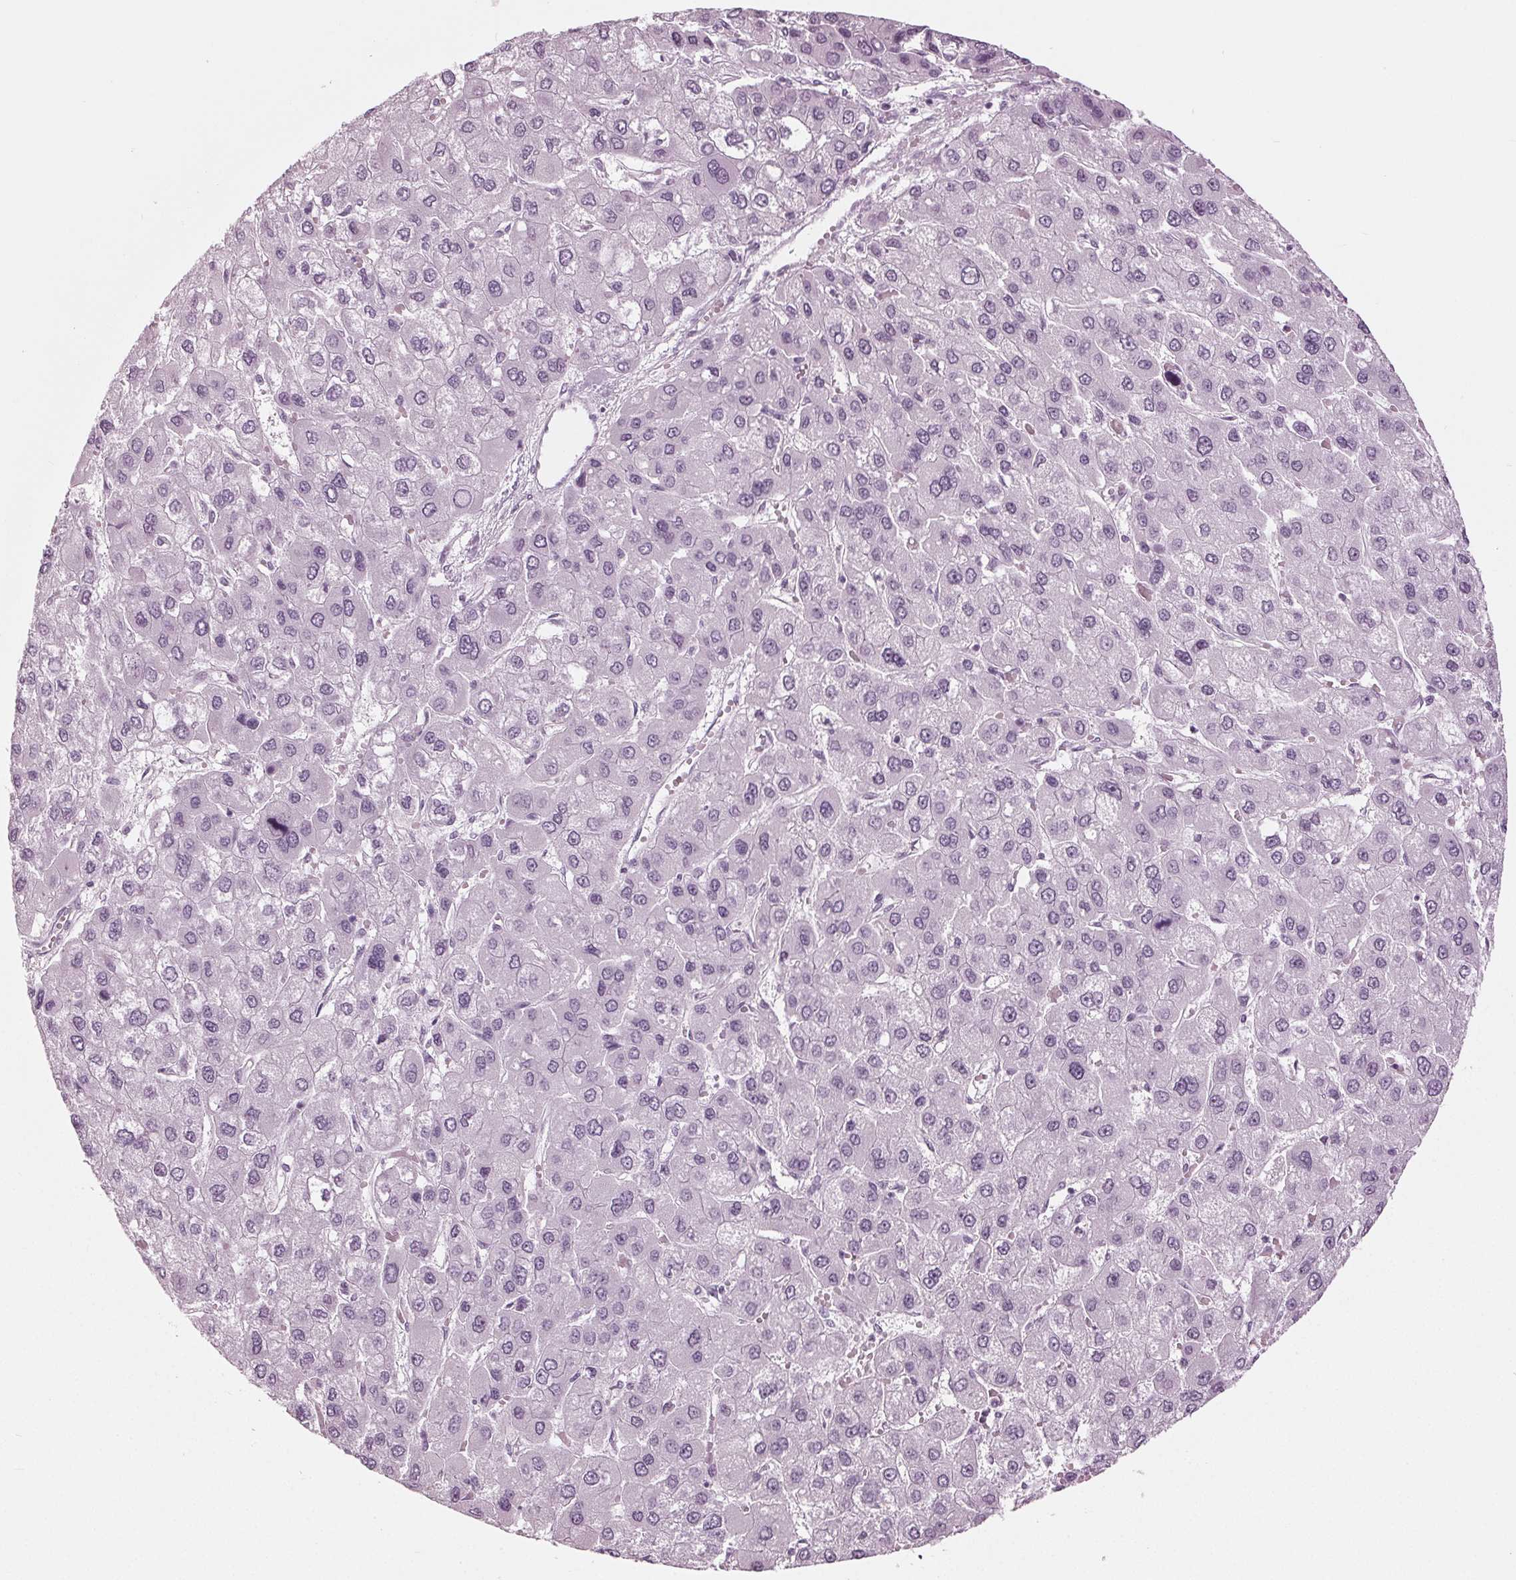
{"staining": {"intensity": "negative", "quantity": "none", "location": "none"}, "tissue": "liver cancer", "cell_type": "Tumor cells", "image_type": "cancer", "snomed": [{"axis": "morphology", "description": "Carcinoma, Hepatocellular, NOS"}, {"axis": "topography", "description": "Liver"}], "caption": "Immunohistochemical staining of human hepatocellular carcinoma (liver) shows no significant staining in tumor cells. (Stains: DAB (3,3'-diaminobenzidine) immunohistochemistry with hematoxylin counter stain, Microscopy: brightfield microscopy at high magnification).", "gene": "KRT28", "patient": {"sex": "female", "age": 41}}